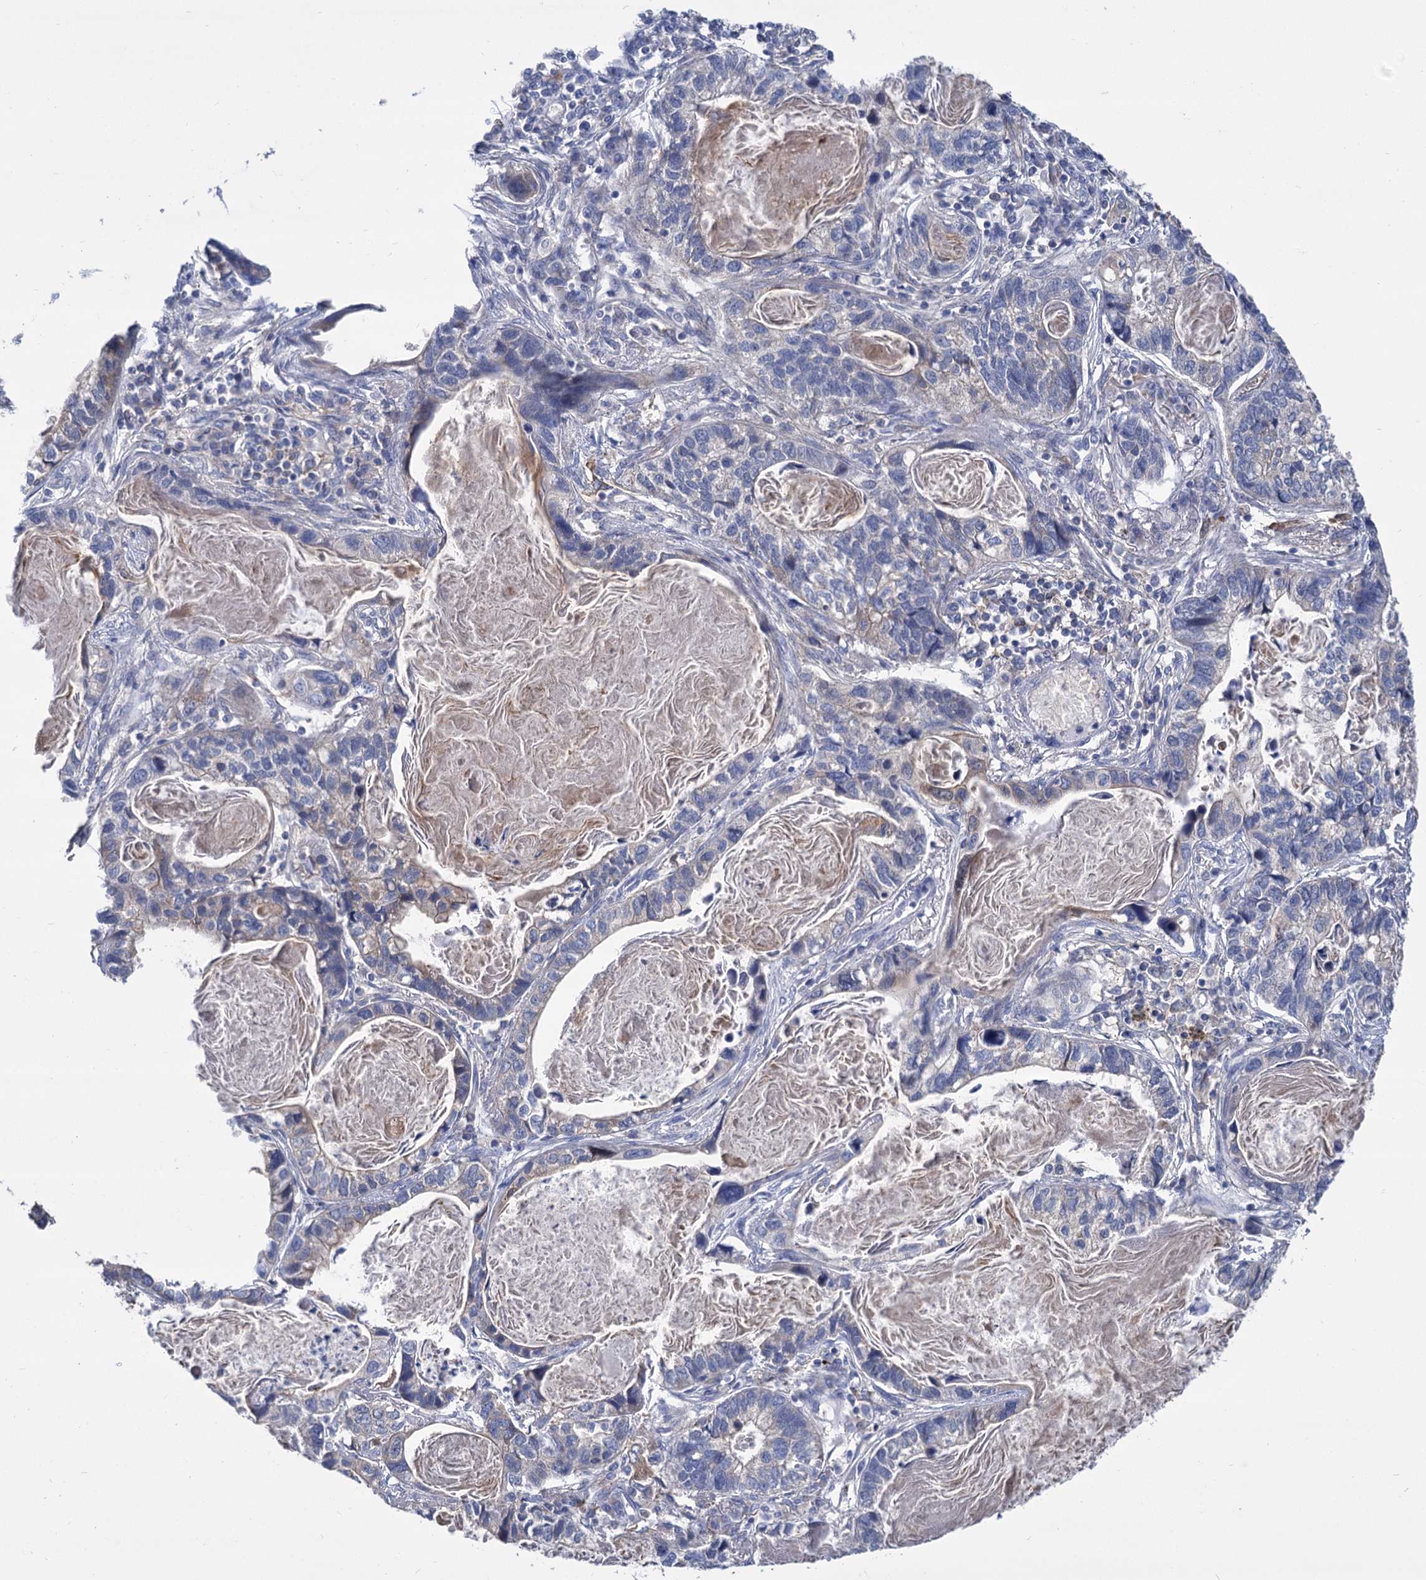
{"staining": {"intensity": "negative", "quantity": "none", "location": "none"}, "tissue": "lung cancer", "cell_type": "Tumor cells", "image_type": "cancer", "snomed": [{"axis": "morphology", "description": "Adenocarcinoma, NOS"}, {"axis": "topography", "description": "Lung"}], "caption": "Micrograph shows no significant protein expression in tumor cells of lung cancer (adenocarcinoma).", "gene": "GCLC", "patient": {"sex": "male", "age": 67}}